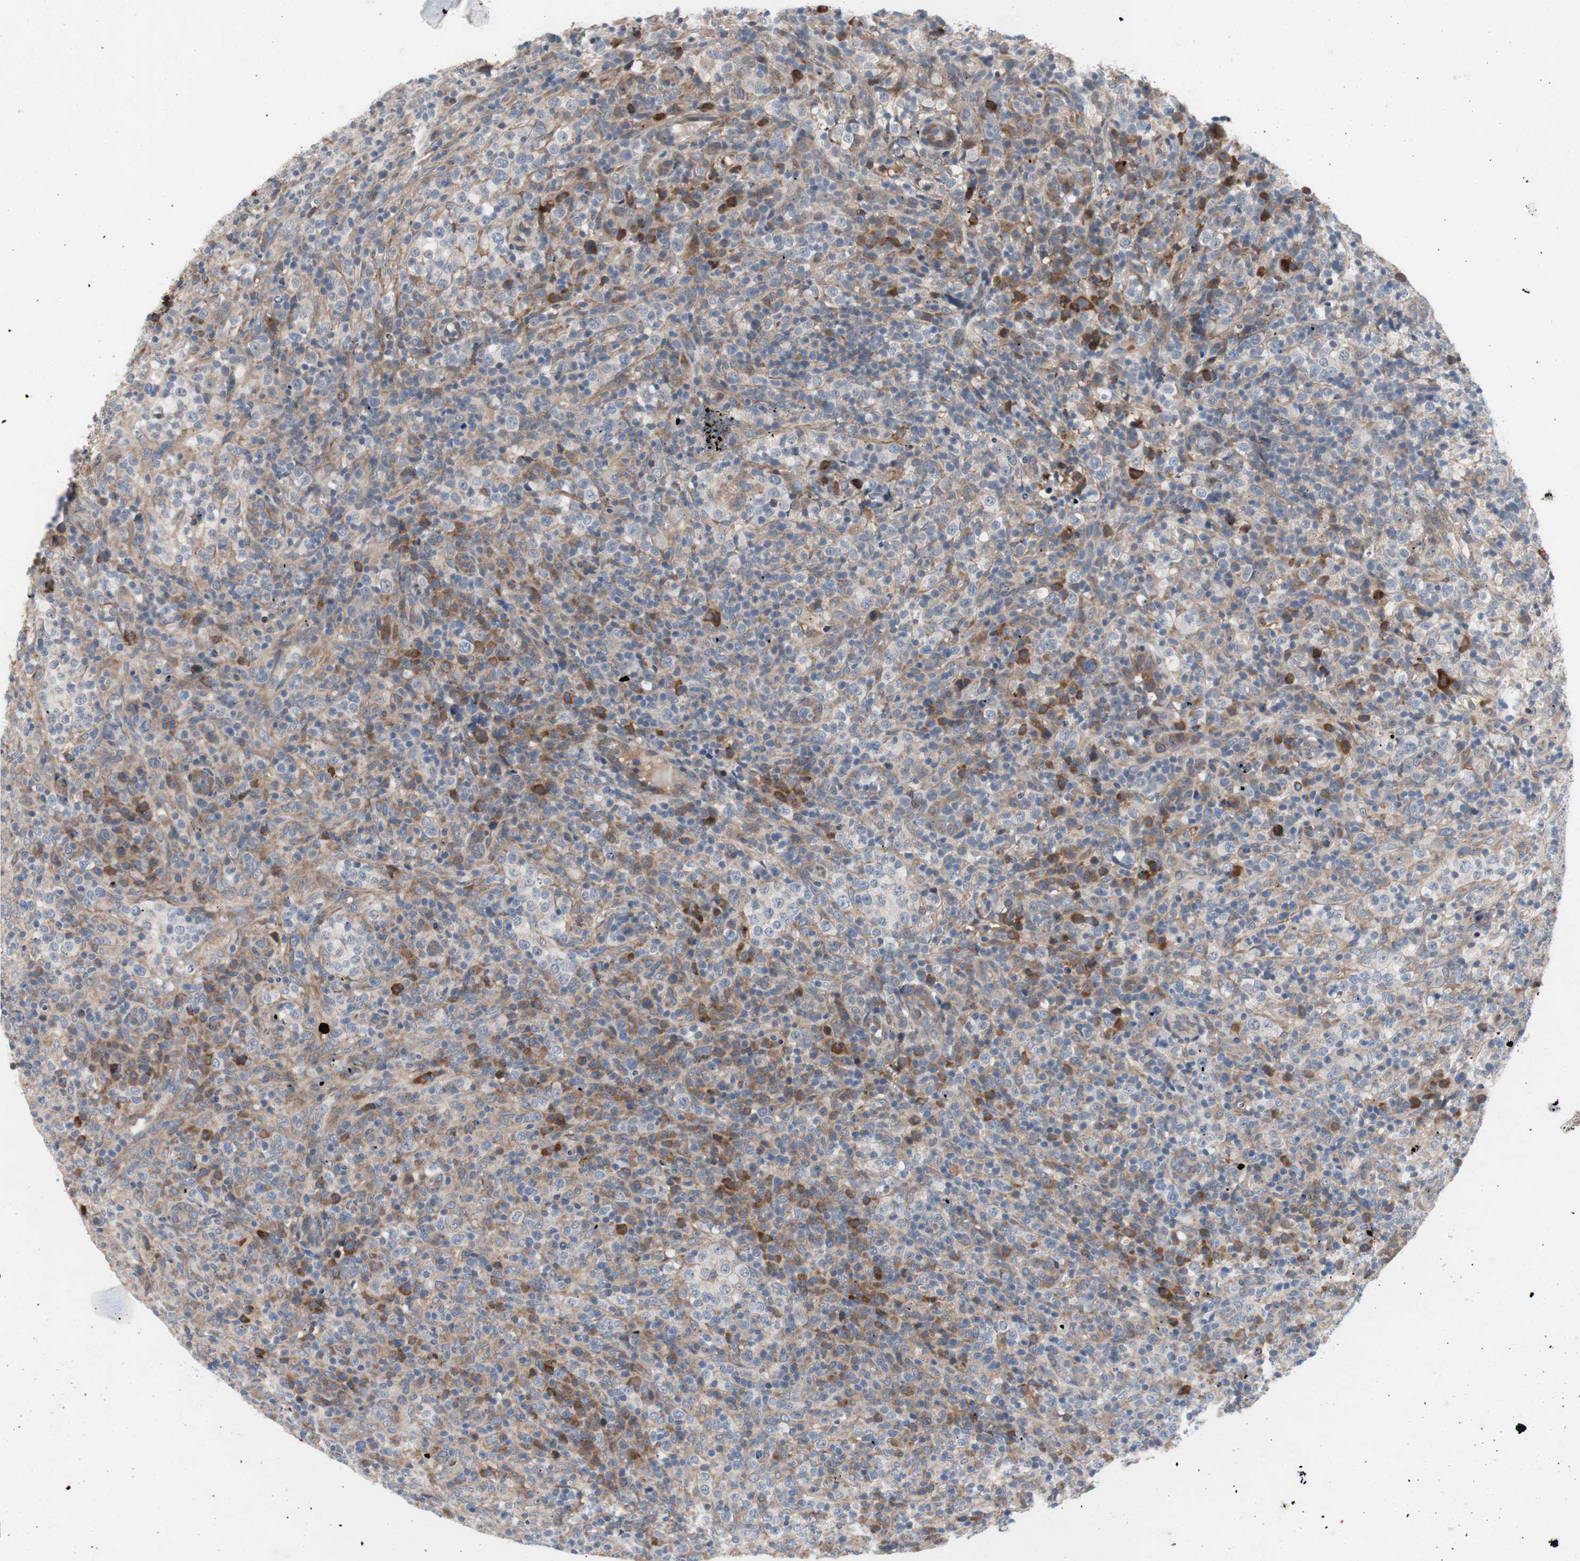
{"staining": {"intensity": "moderate", "quantity": "25%-75%", "location": "cytoplasmic/membranous"}, "tissue": "lymphoma", "cell_type": "Tumor cells", "image_type": "cancer", "snomed": [{"axis": "morphology", "description": "Malignant lymphoma, non-Hodgkin's type, High grade"}, {"axis": "topography", "description": "Lymph node"}], "caption": "Immunohistochemistry (IHC) (DAB (3,3'-diaminobenzidine)) staining of human lymphoma reveals moderate cytoplasmic/membranous protein staining in approximately 25%-75% of tumor cells.", "gene": "KANSL1", "patient": {"sex": "female", "age": 76}}